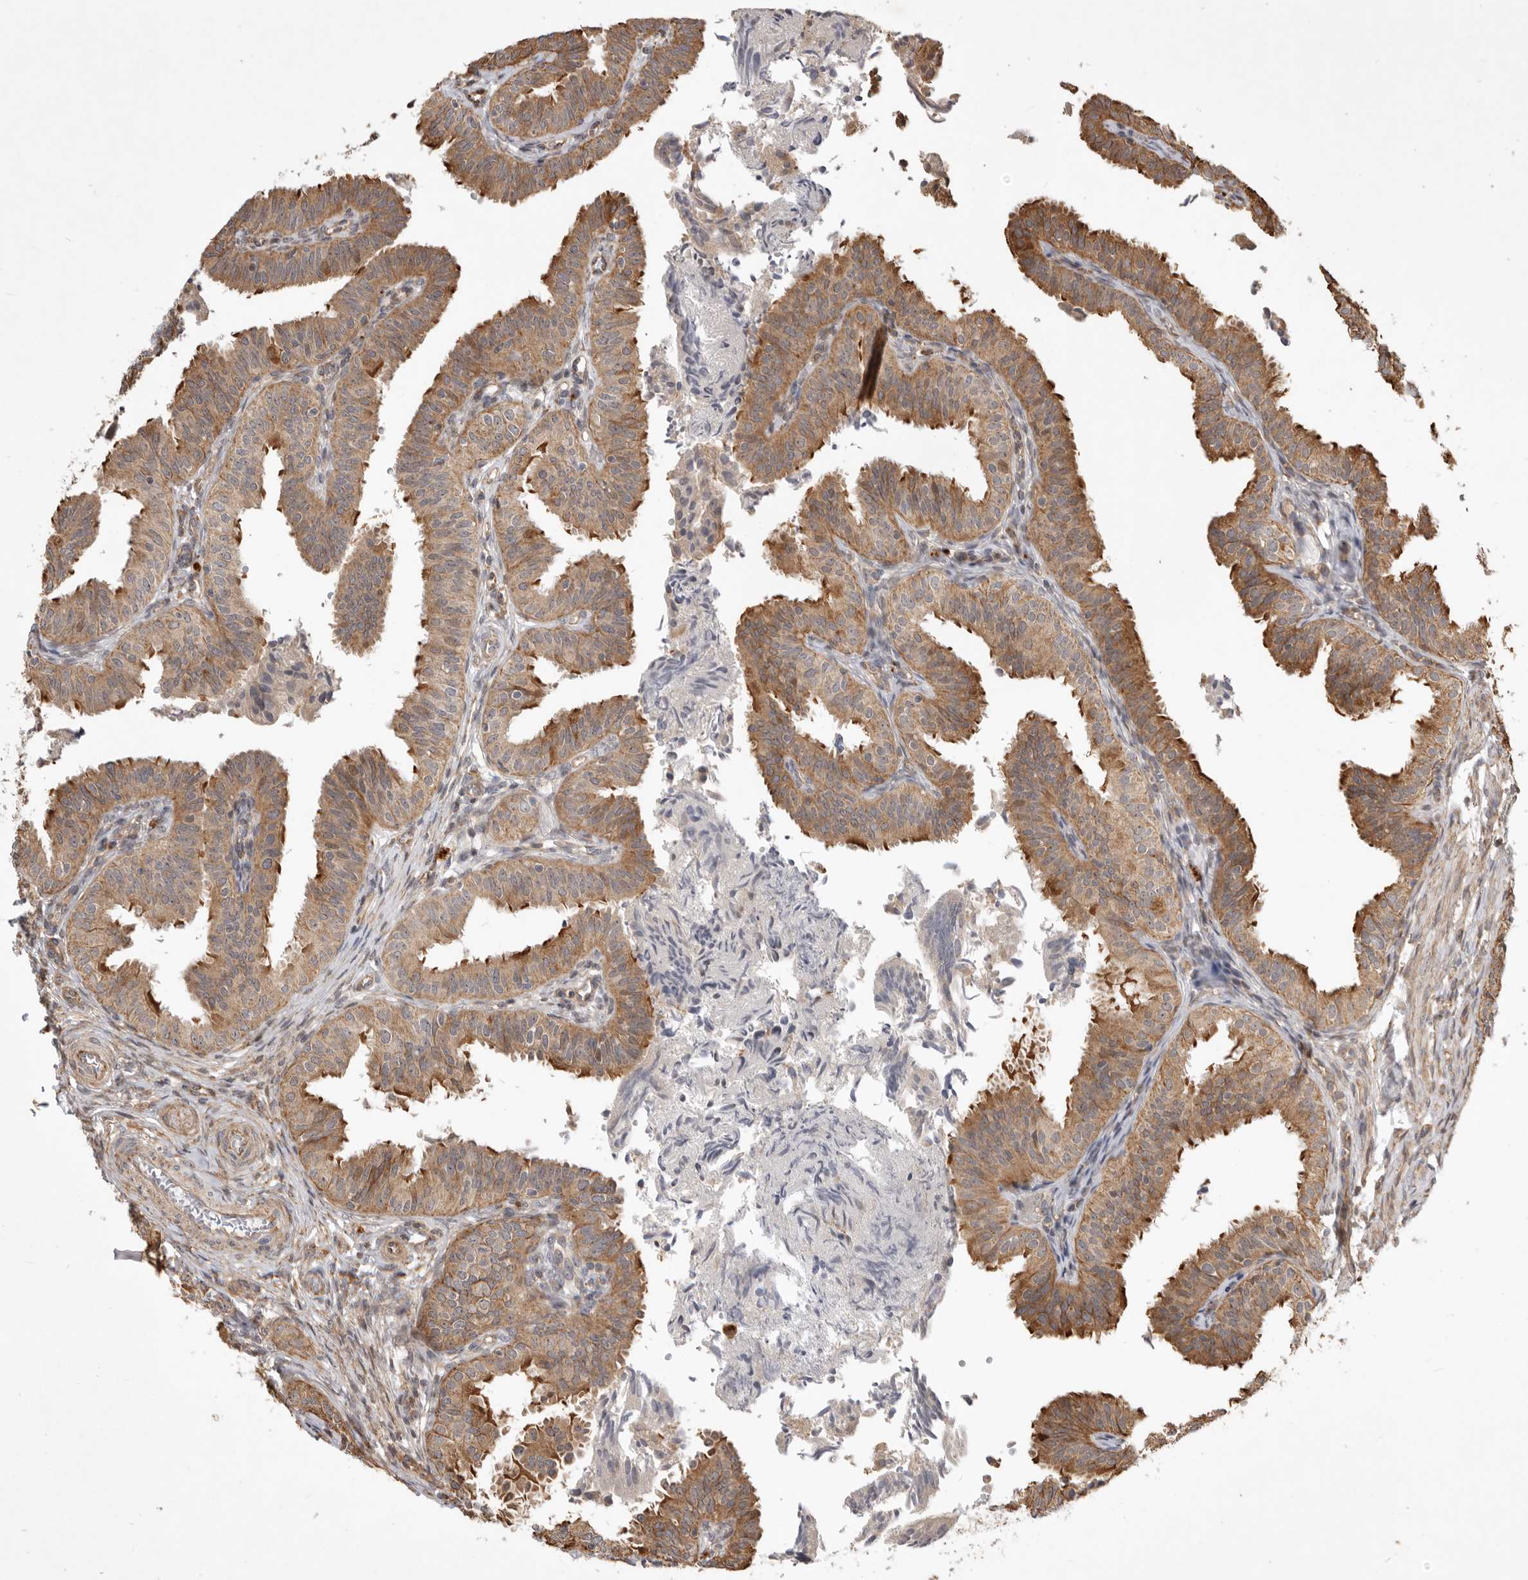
{"staining": {"intensity": "moderate", "quantity": ">75%", "location": "cytoplasmic/membranous"}, "tissue": "fallopian tube", "cell_type": "Glandular cells", "image_type": "normal", "snomed": [{"axis": "morphology", "description": "Normal tissue, NOS"}, {"axis": "topography", "description": "Fallopian tube"}], "caption": "Protein staining of unremarkable fallopian tube shows moderate cytoplasmic/membranous expression in approximately >75% of glandular cells.", "gene": "DPH7", "patient": {"sex": "female", "age": 35}}